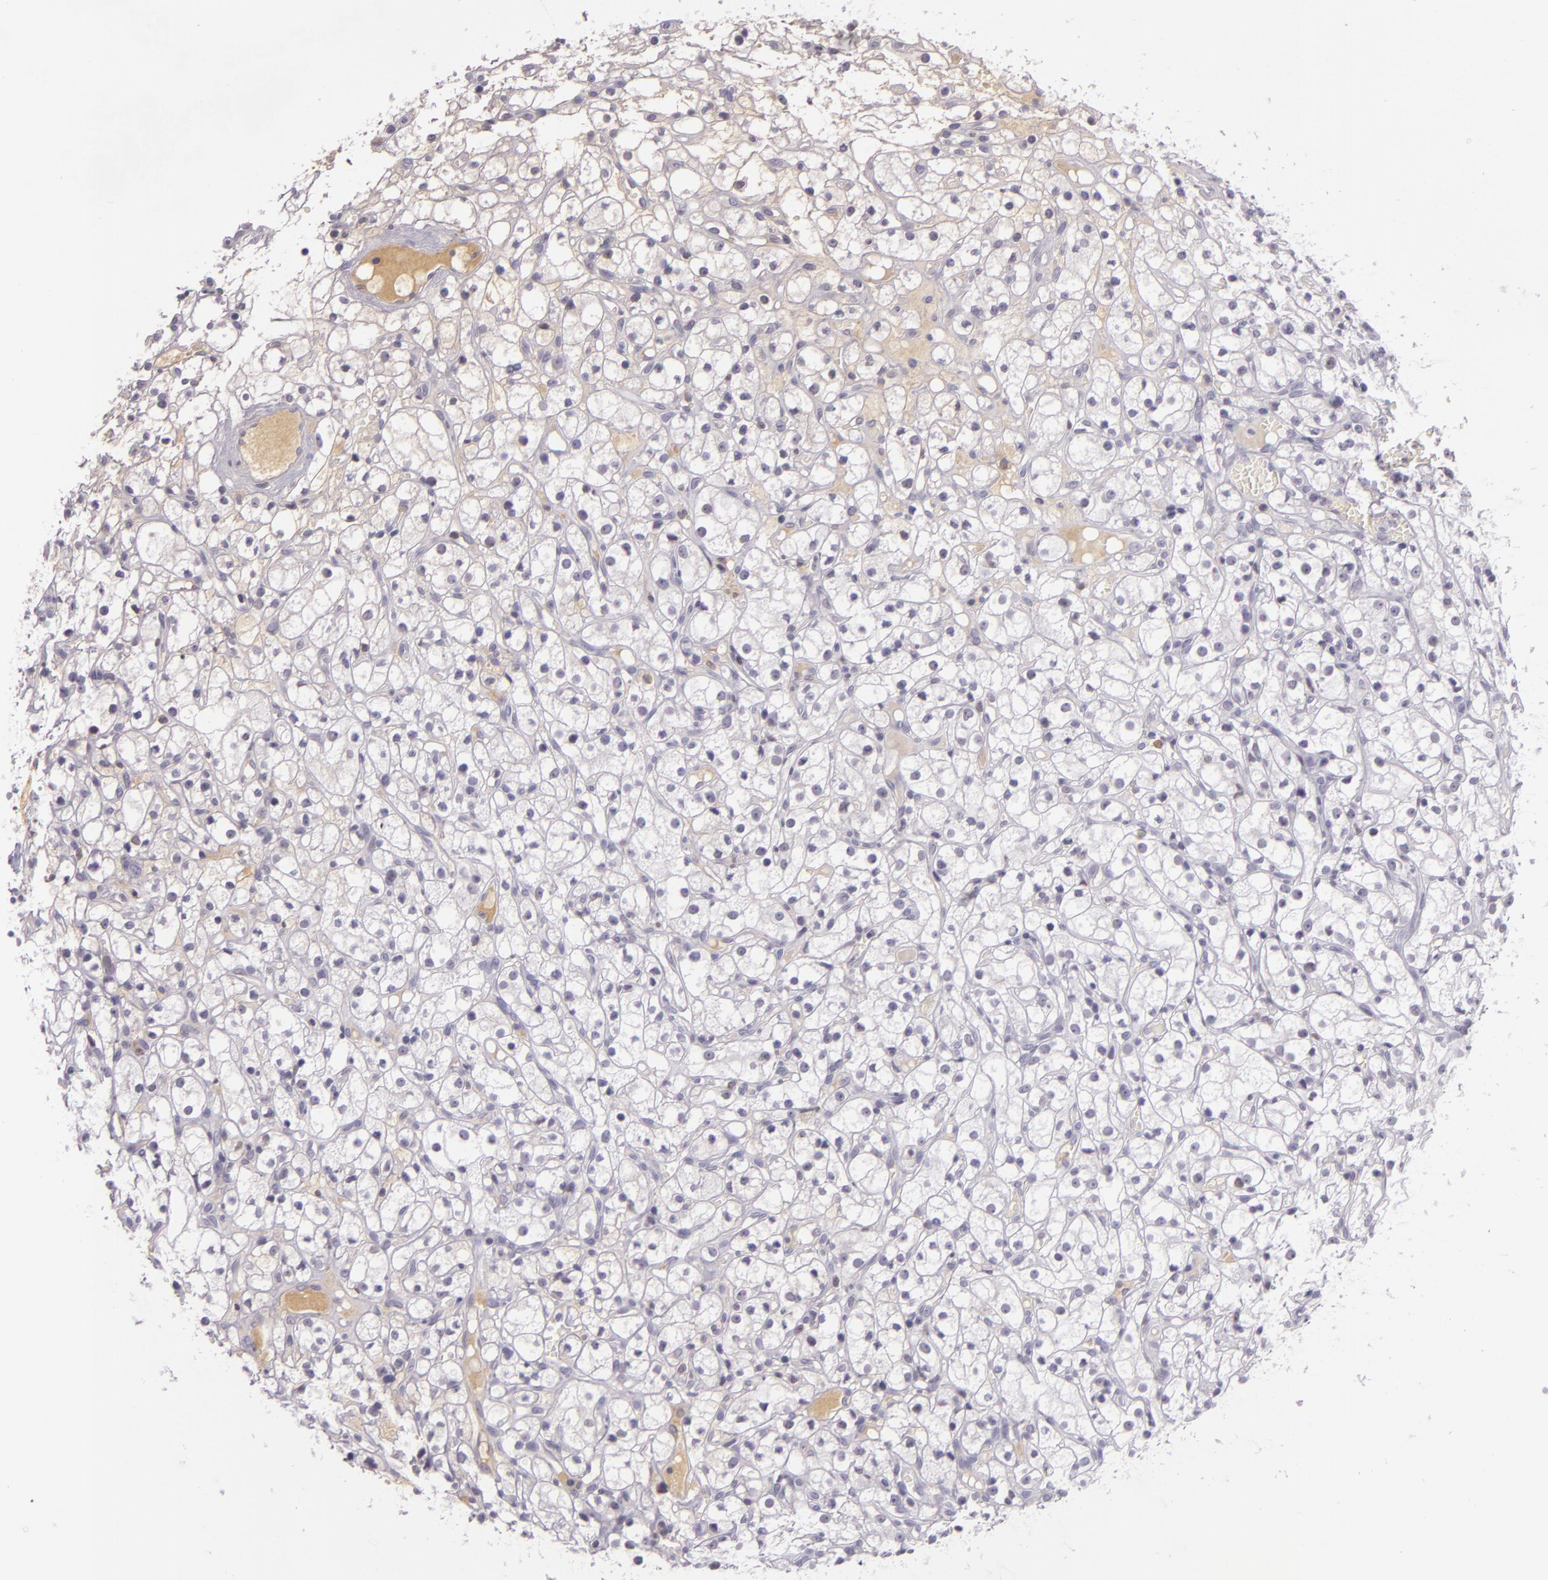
{"staining": {"intensity": "negative", "quantity": "none", "location": "none"}, "tissue": "renal cancer", "cell_type": "Tumor cells", "image_type": "cancer", "snomed": [{"axis": "morphology", "description": "Adenocarcinoma, NOS"}, {"axis": "topography", "description": "Kidney"}], "caption": "Tumor cells are negative for protein expression in human renal cancer (adenocarcinoma).", "gene": "CHEK2", "patient": {"sex": "male", "age": 61}}